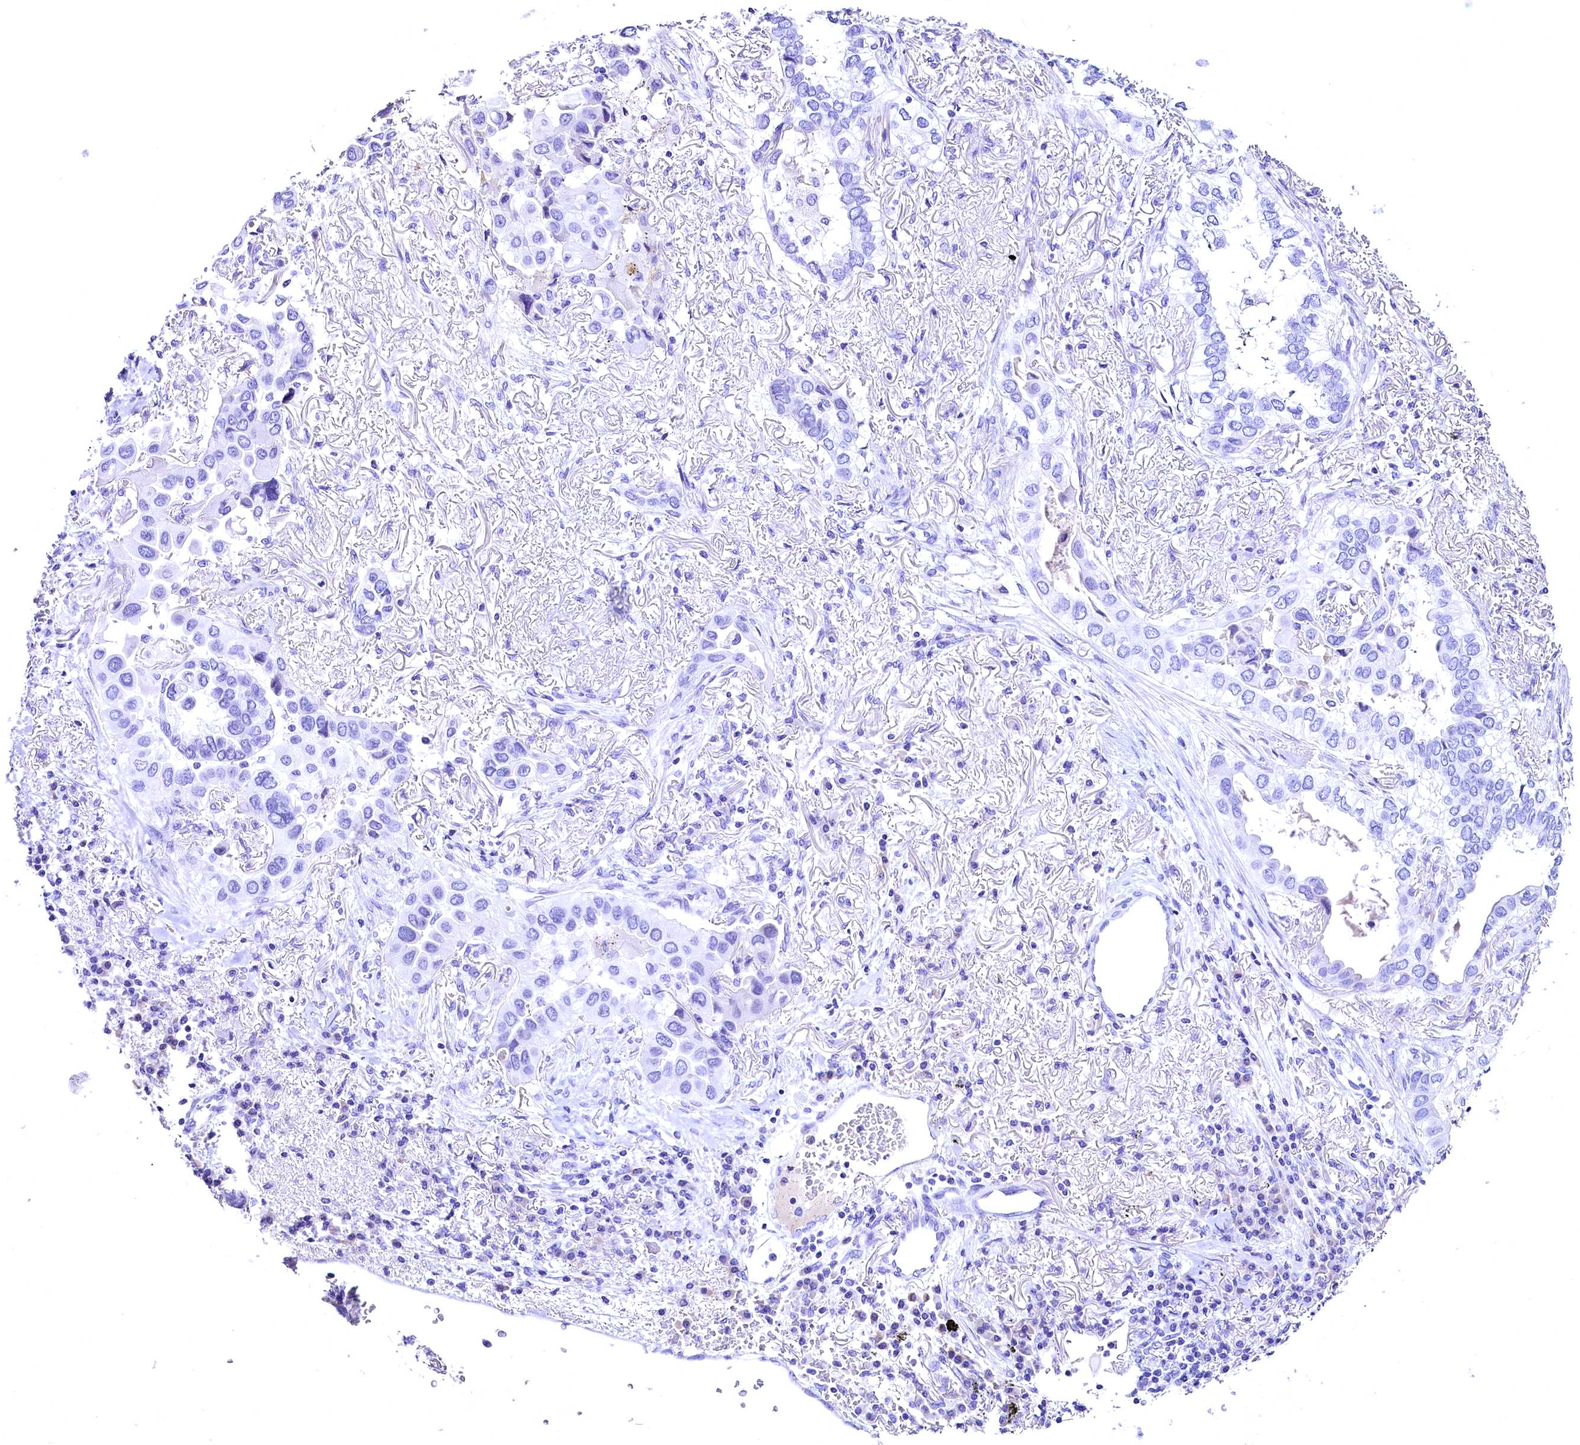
{"staining": {"intensity": "negative", "quantity": "none", "location": "none"}, "tissue": "lung cancer", "cell_type": "Tumor cells", "image_type": "cancer", "snomed": [{"axis": "morphology", "description": "Adenocarcinoma, NOS"}, {"axis": "topography", "description": "Lung"}], "caption": "Tumor cells are negative for protein expression in human lung cancer. Brightfield microscopy of immunohistochemistry (IHC) stained with DAB (3,3'-diaminobenzidine) (brown) and hematoxylin (blue), captured at high magnification.", "gene": "SKIDA1", "patient": {"sex": "female", "age": 76}}